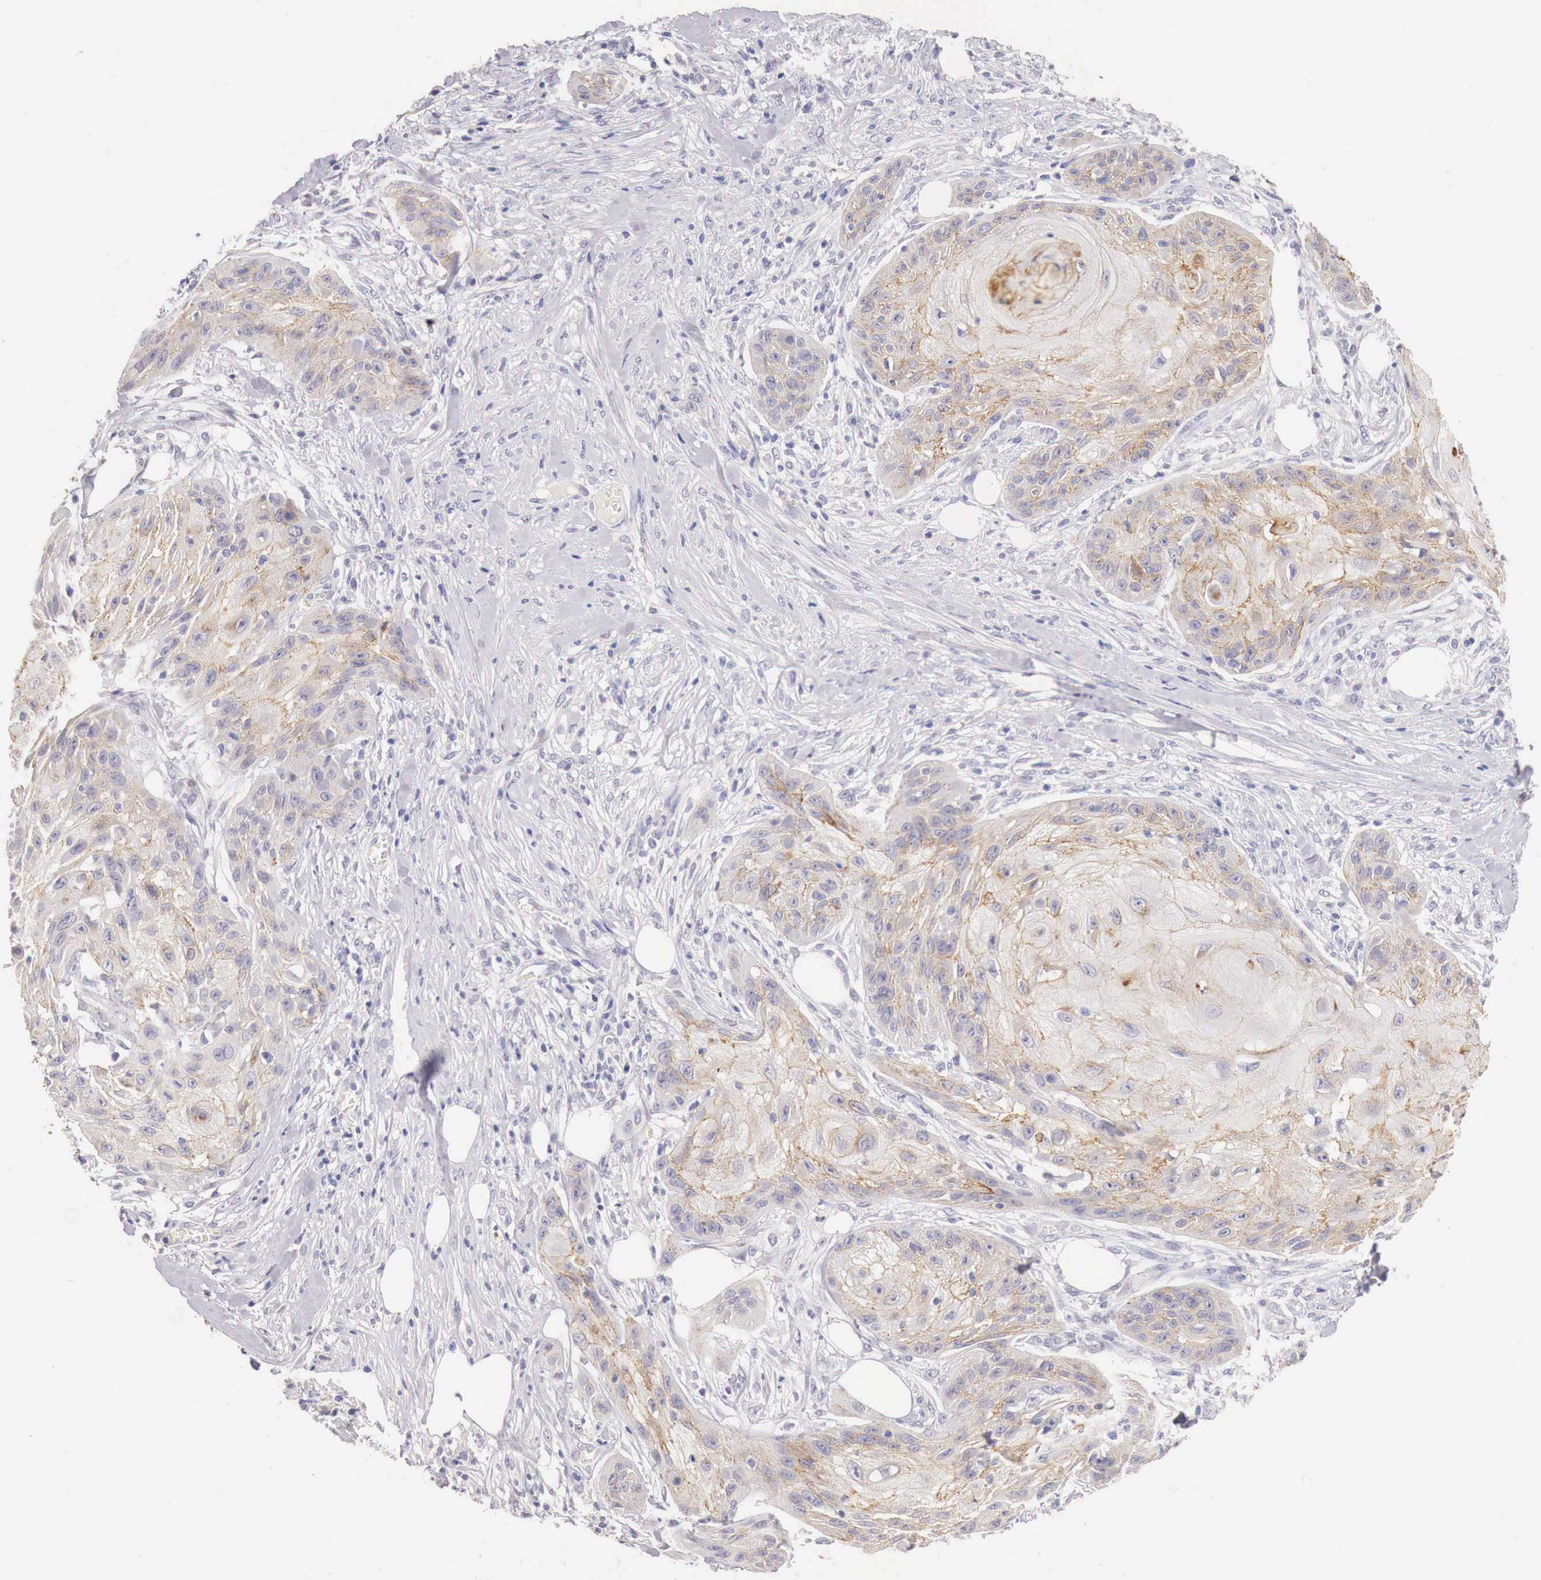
{"staining": {"intensity": "moderate", "quantity": ">75%", "location": "cytoplasmic/membranous"}, "tissue": "skin cancer", "cell_type": "Tumor cells", "image_type": "cancer", "snomed": [{"axis": "morphology", "description": "Squamous cell carcinoma, NOS"}, {"axis": "topography", "description": "Skin"}], "caption": "DAB immunohistochemical staining of skin cancer reveals moderate cytoplasmic/membranous protein positivity in about >75% of tumor cells.", "gene": "ITIH6", "patient": {"sex": "female", "age": 88}}